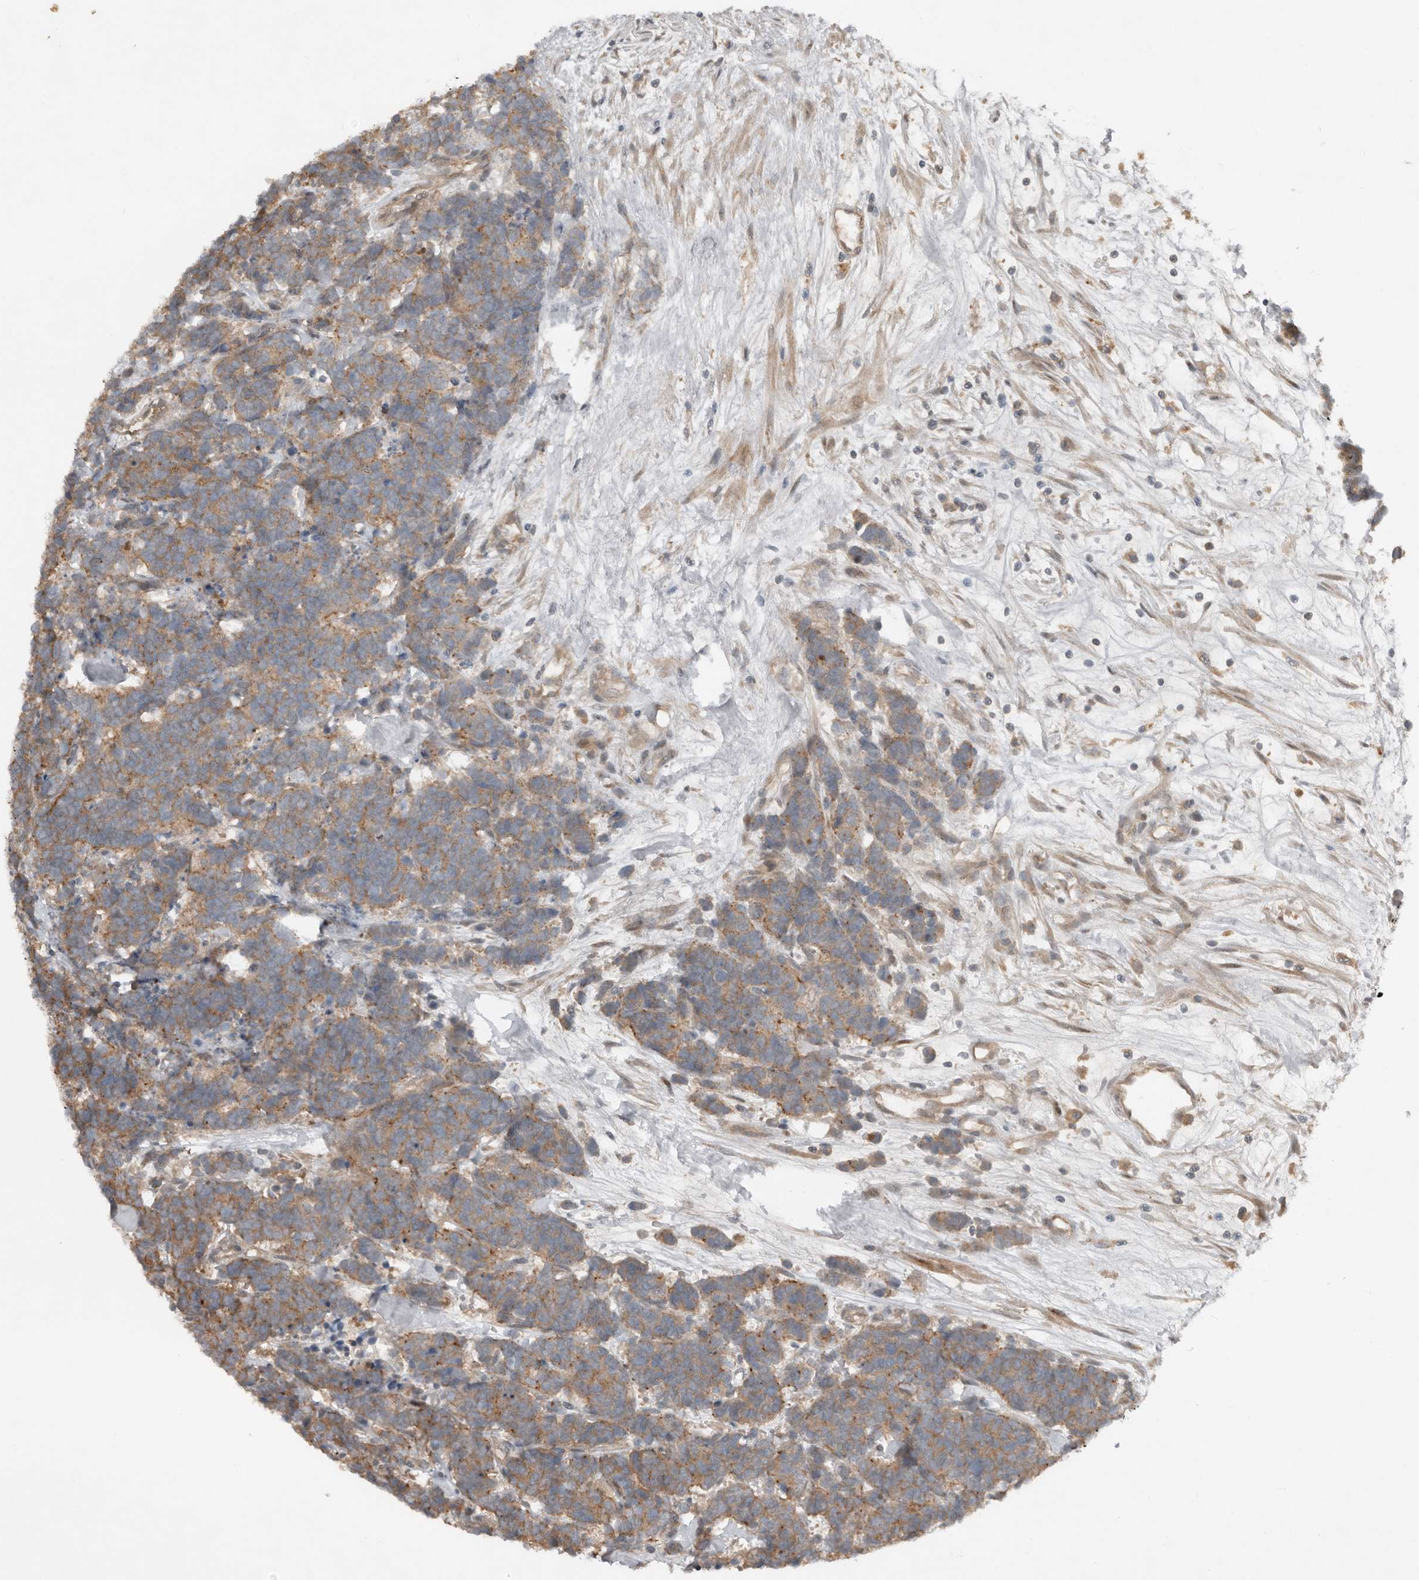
{"staining": {"intensity": "moderate", "quantity": ">75%", "location": "cytoplasmic/membranous"}, "tissue": "carcinoid", "cell_type": "Tumor cells", "image_type": "cancer", "snomed": [{"axis": "morphology", "description": "Carcinoma, NOS"}, {"axis": "morphology", "description": "Carcinoid, malignant, NOS"}, {"axis": "topography", "description": "Urinary bladder"}], "caption": "High-power microscopy captured an immunohistochemistry image of carcinoid, revealing moderate cytoplasmic/membranous expression in about >75% of tumor cells. The protein of interest is stained brown, and the nuclei are stained in blue (DAB IHC with brightfield microscopy, high magnification).", "gene": "TEAD3", "patient": {"sex": "male", "age": 57}}